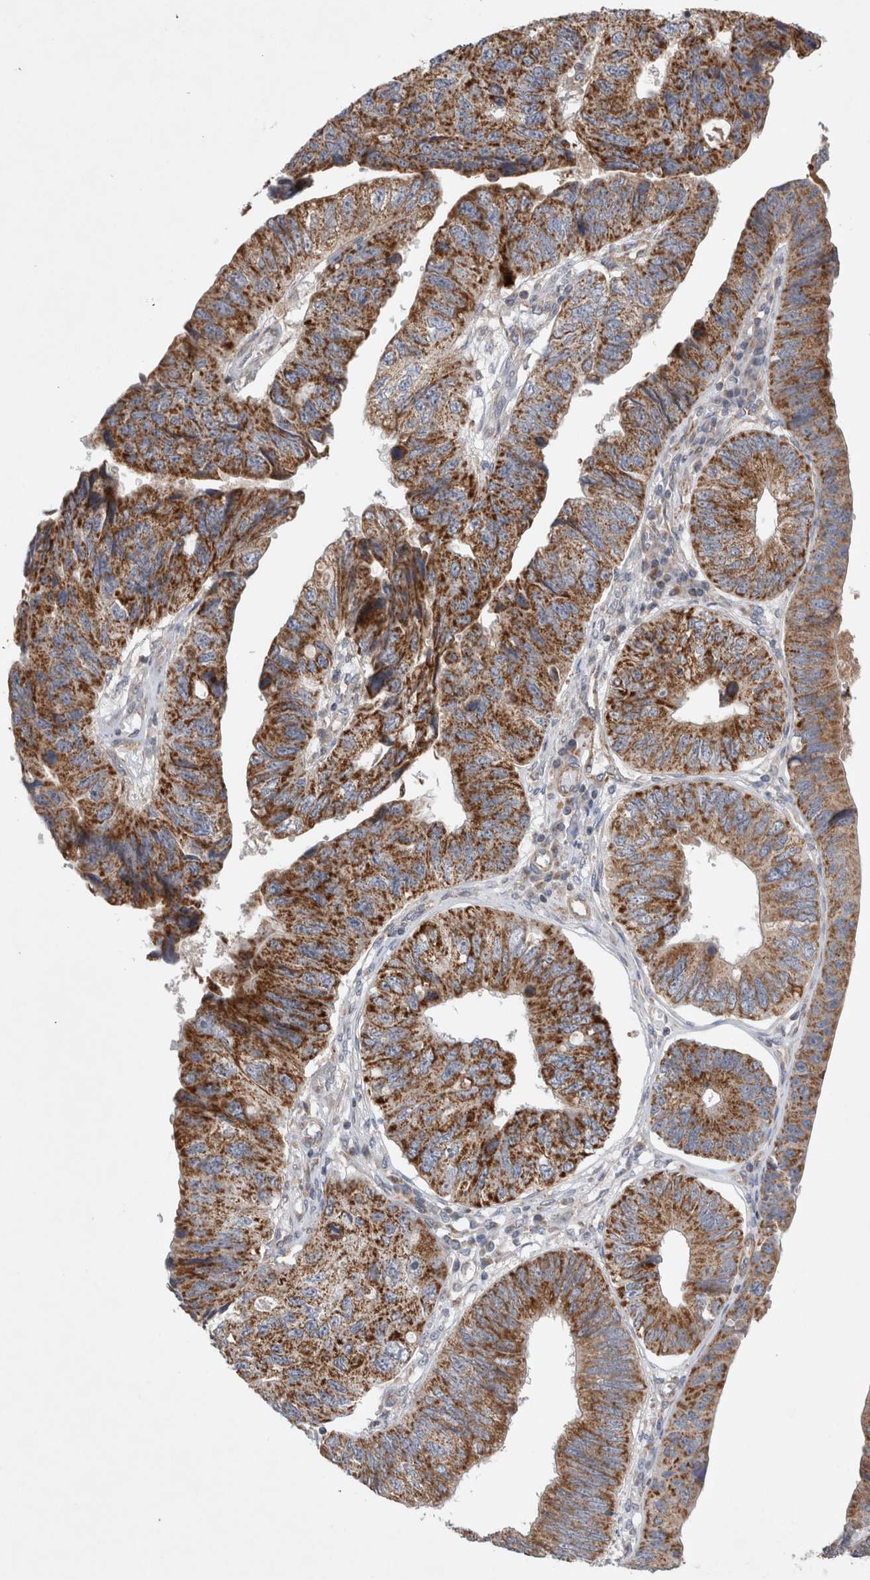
{"staining": {"intensity": "strong", "quantity": ">75%", "location": "cytoplasmic/membranous"}, "tissue": "stomach cancer", "cell_type": "Tumor cells", "image_type": "cancer", "snomed": [{"axis": "morphology", "description": "Adenocarcinoma, NOS"}, {"axis": "topography", "description": "Stomach"}], "caption": "Adenocarcinoma (stomach) stained with a protein marker displays strong staining in tumor cells.", "gene": "MRPS28", "patient": {"sex": "male", "age": 59}}